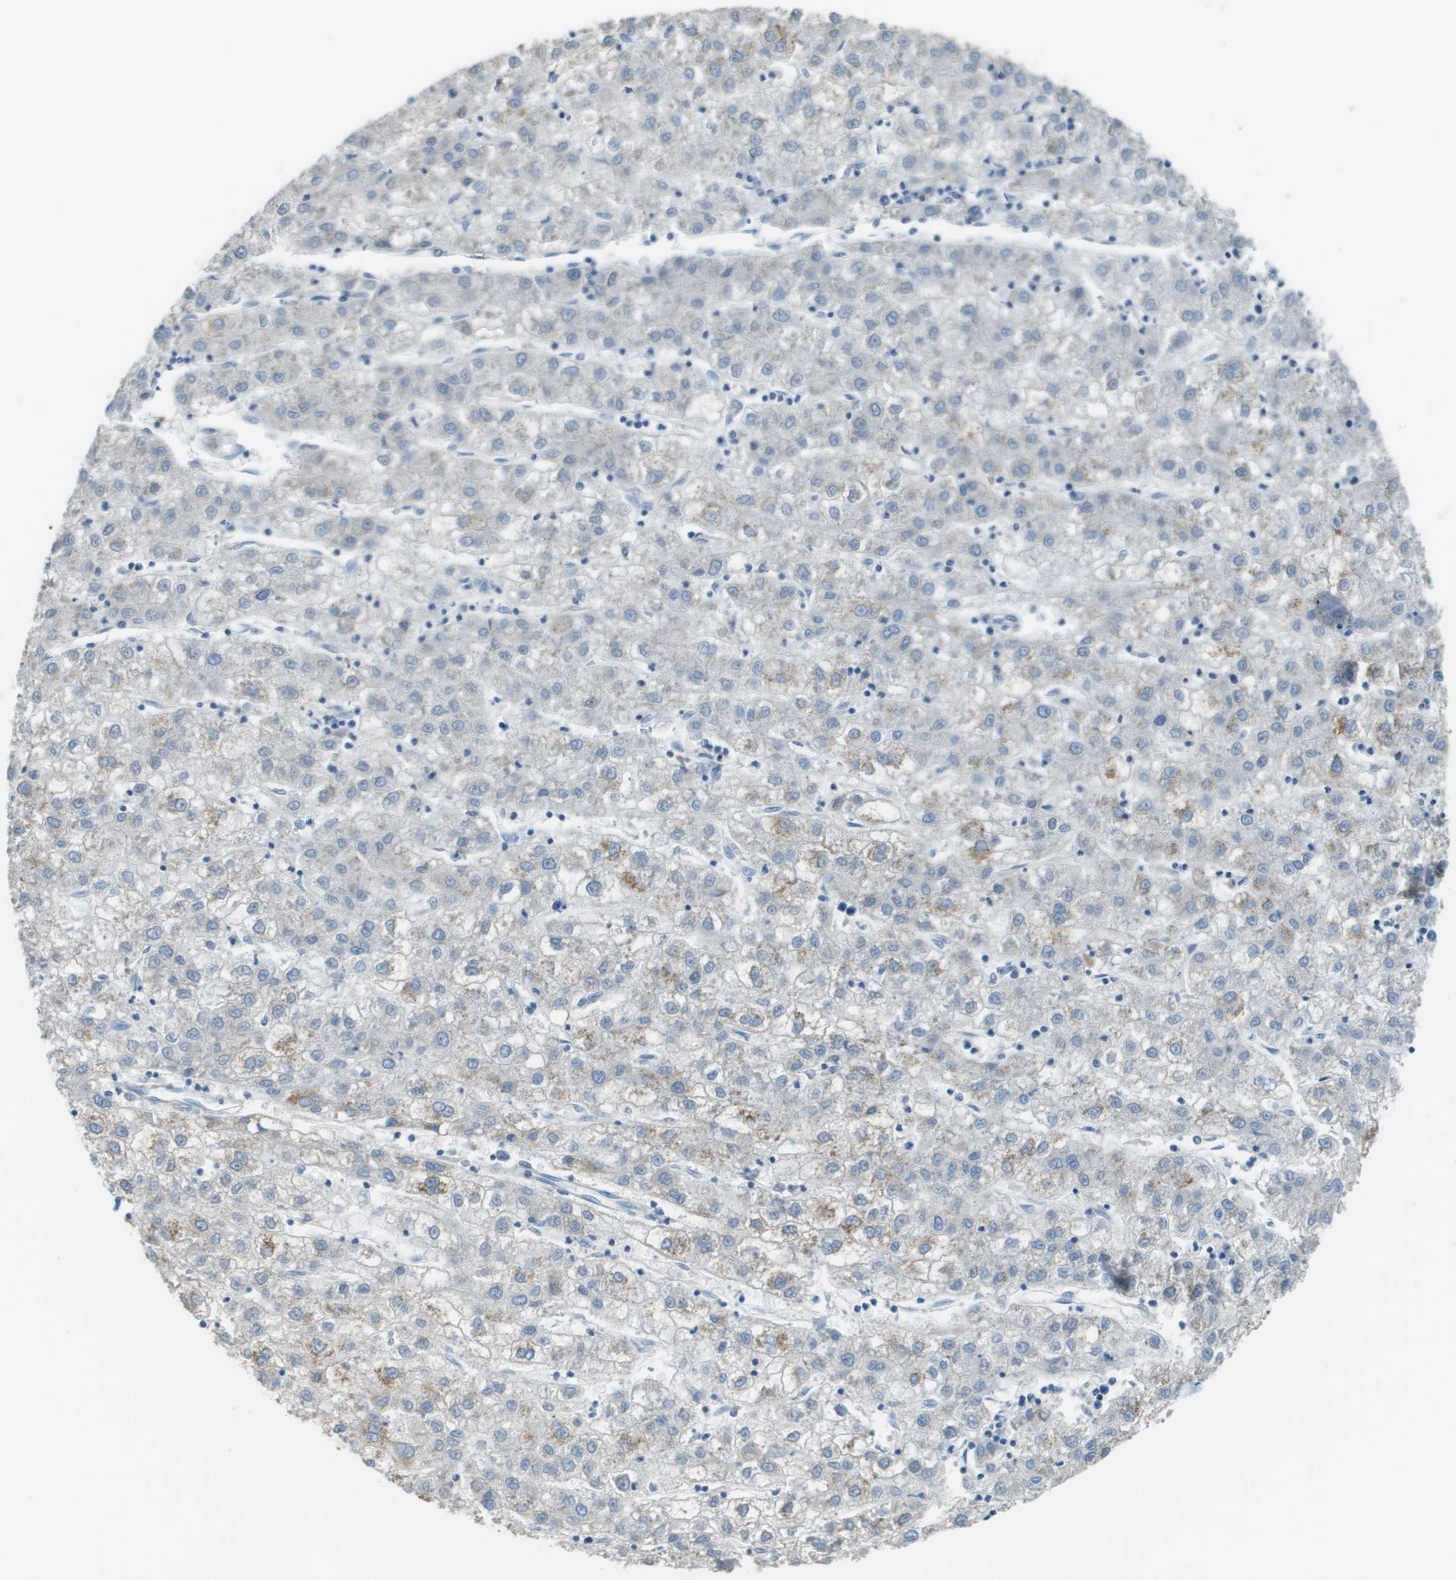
{"staining": {"intensity": "weak", "quantity": "<25%", "location": "cytoplasmic/membranous"}, "tissue": "liver cancer", "cell_type": "Tumor cells", "image_type": "cancer", "snomed": [{"axis": "morphology", "description": "Carcinoma, Hepatocellular, NOS"}, {"axis": "topography", "description": "Liver"}], "caption": "Immunohistochemistry of hepatocellular carcinoma (liver) shows no expression in tumor cells. Brightfield microscopy of immunohistochemistry stained with DAB (3,3'-diaminobenzidine) (brown) and hematoxylin (blue), captured at high magnification.", "gene": "PTGDR2", "patient": {"sex": "male", "age": 72}}